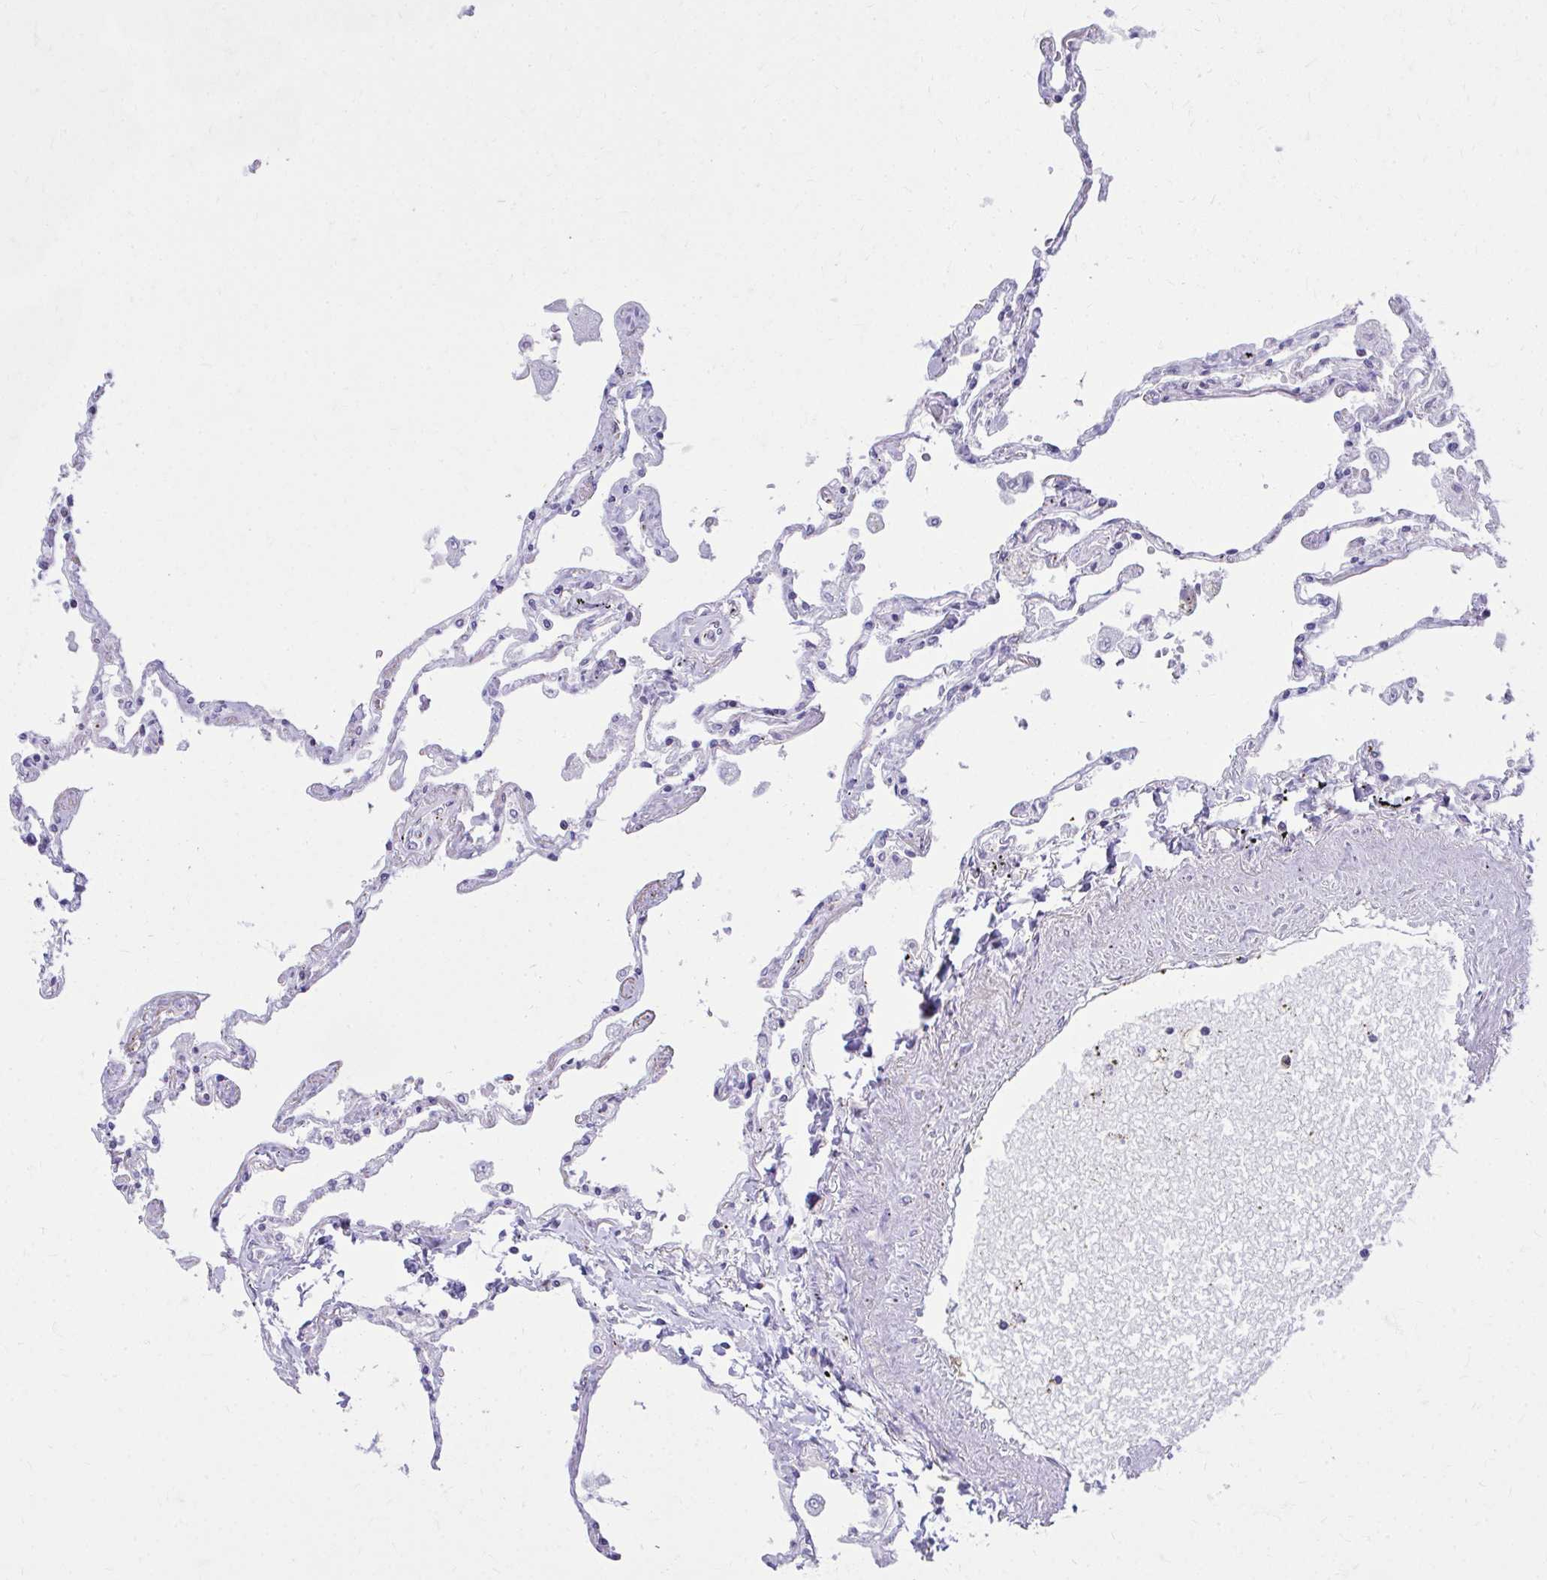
{"staining": {"intensity": "negative", "quantity": "none", "location": "none"}, "tissue": "lung", "cell_type": "Alveolar cells", "image_type": "normal", "snomed": [{"axis": "morphology", "description": "Normal tissue, NOS"}, {"axis": "topography", "description": "Lung"}], "caption": "Immunohistochemical staining of benign lung reveals no significant expression in alveolar cells.", "gene": "OR7A5", "patient": {"sex": "female", "age": 67}}